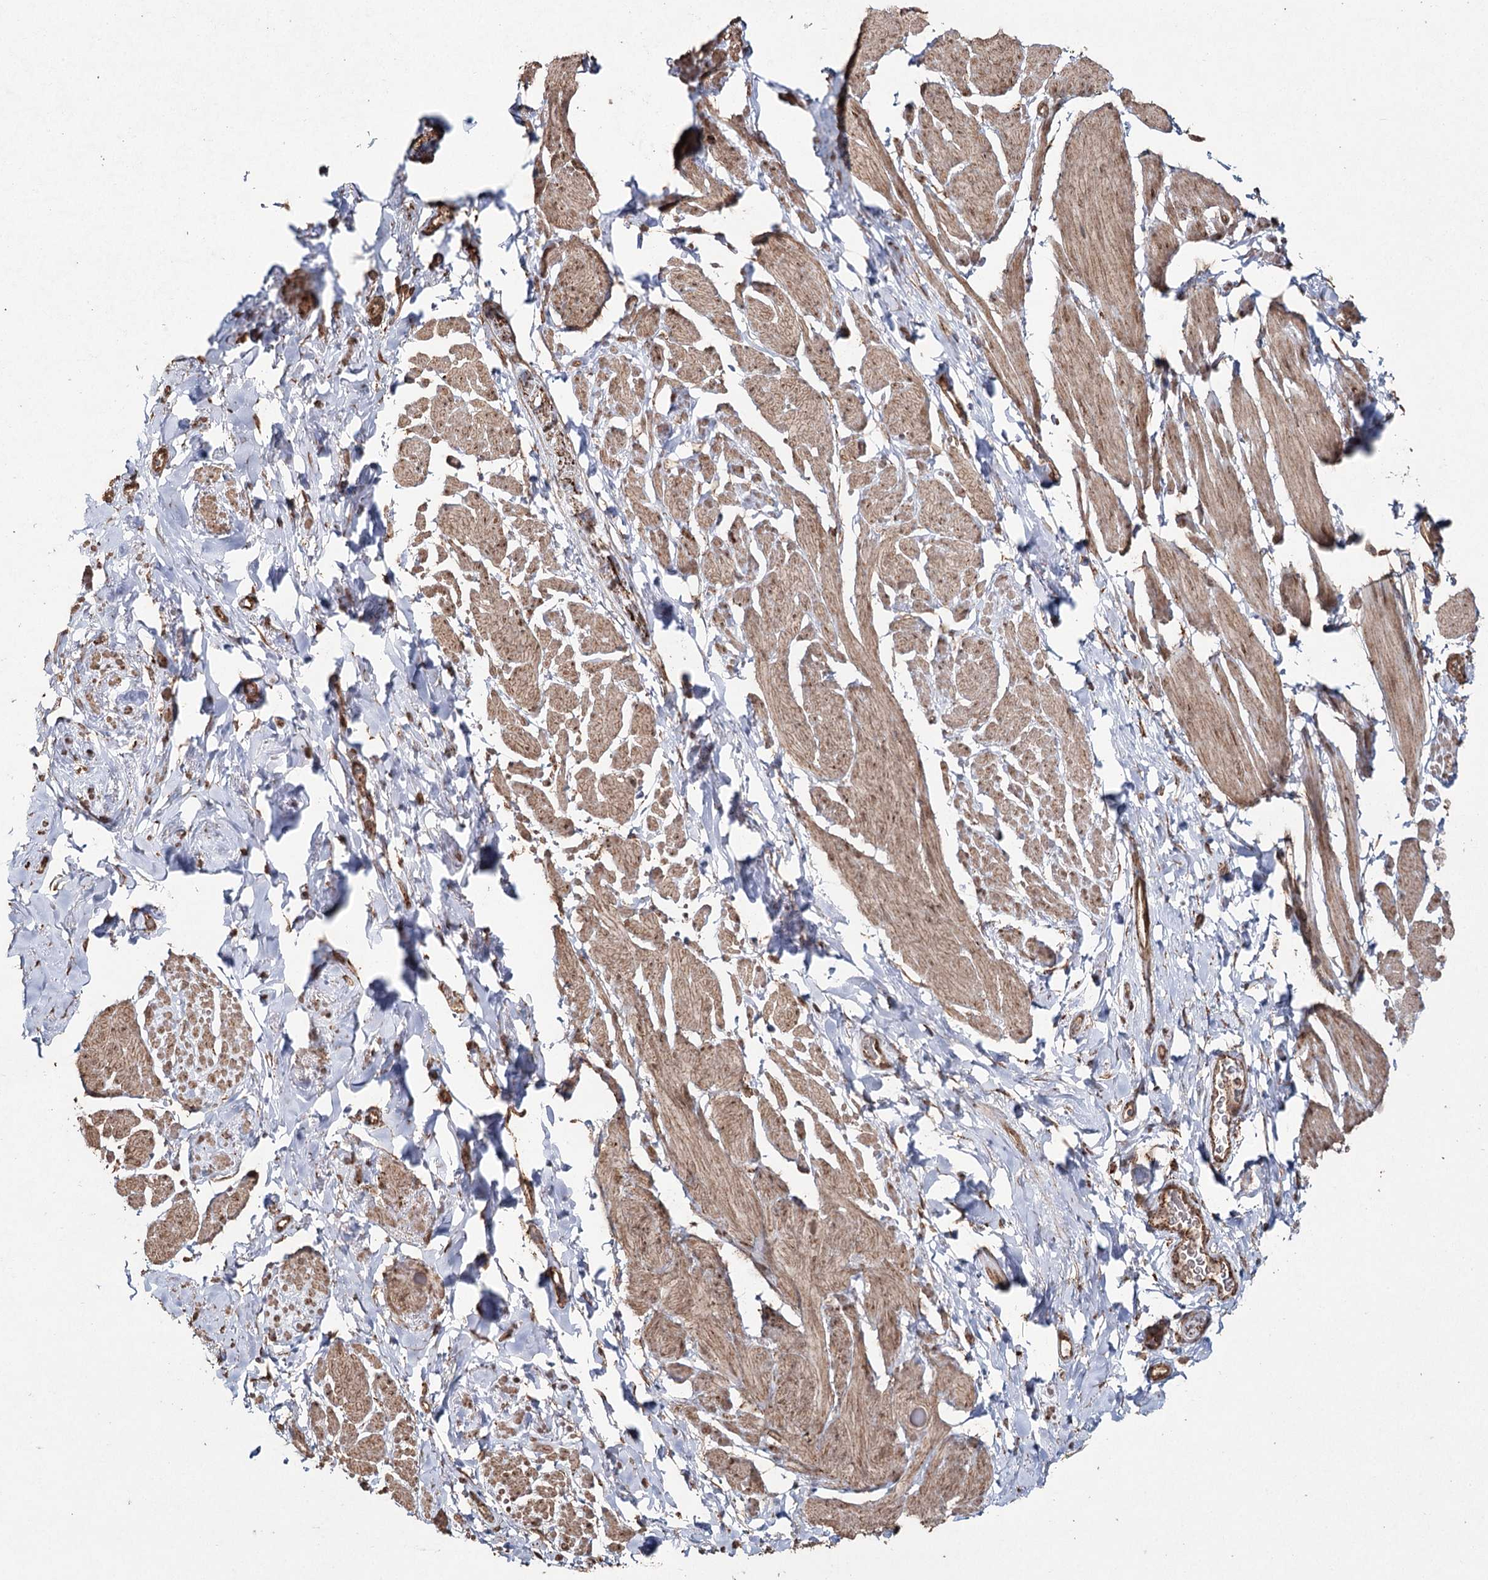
{"staining": {"intensity": "moderate", "quantity": ">75%", "location": "cytoplasmic/membranous"}, "tissue": "smooth muscle", "cell_type": "Smooth muscle cells", "image_type": "normal", "snomed": [{"axis": "morphology", "description": "Normal tissue, NOS"}, {"axis": "topography", "description": "Smooth muscle"}, {"axis": "topography", "description": "Peripheral nerve tissue"}], "caption": "Protein analysis of unremarkable smooth muscle demonstrates moderate cytoplasmic/membranous staining in approximately >75% of smooth muscle cells. The staining was performed using DAB, with brown indicating positive protein expression. Nuclei are stained blue with hematoxylin.", "gene": "SLF2", "patient": {"sex": "male", "age": 69}}